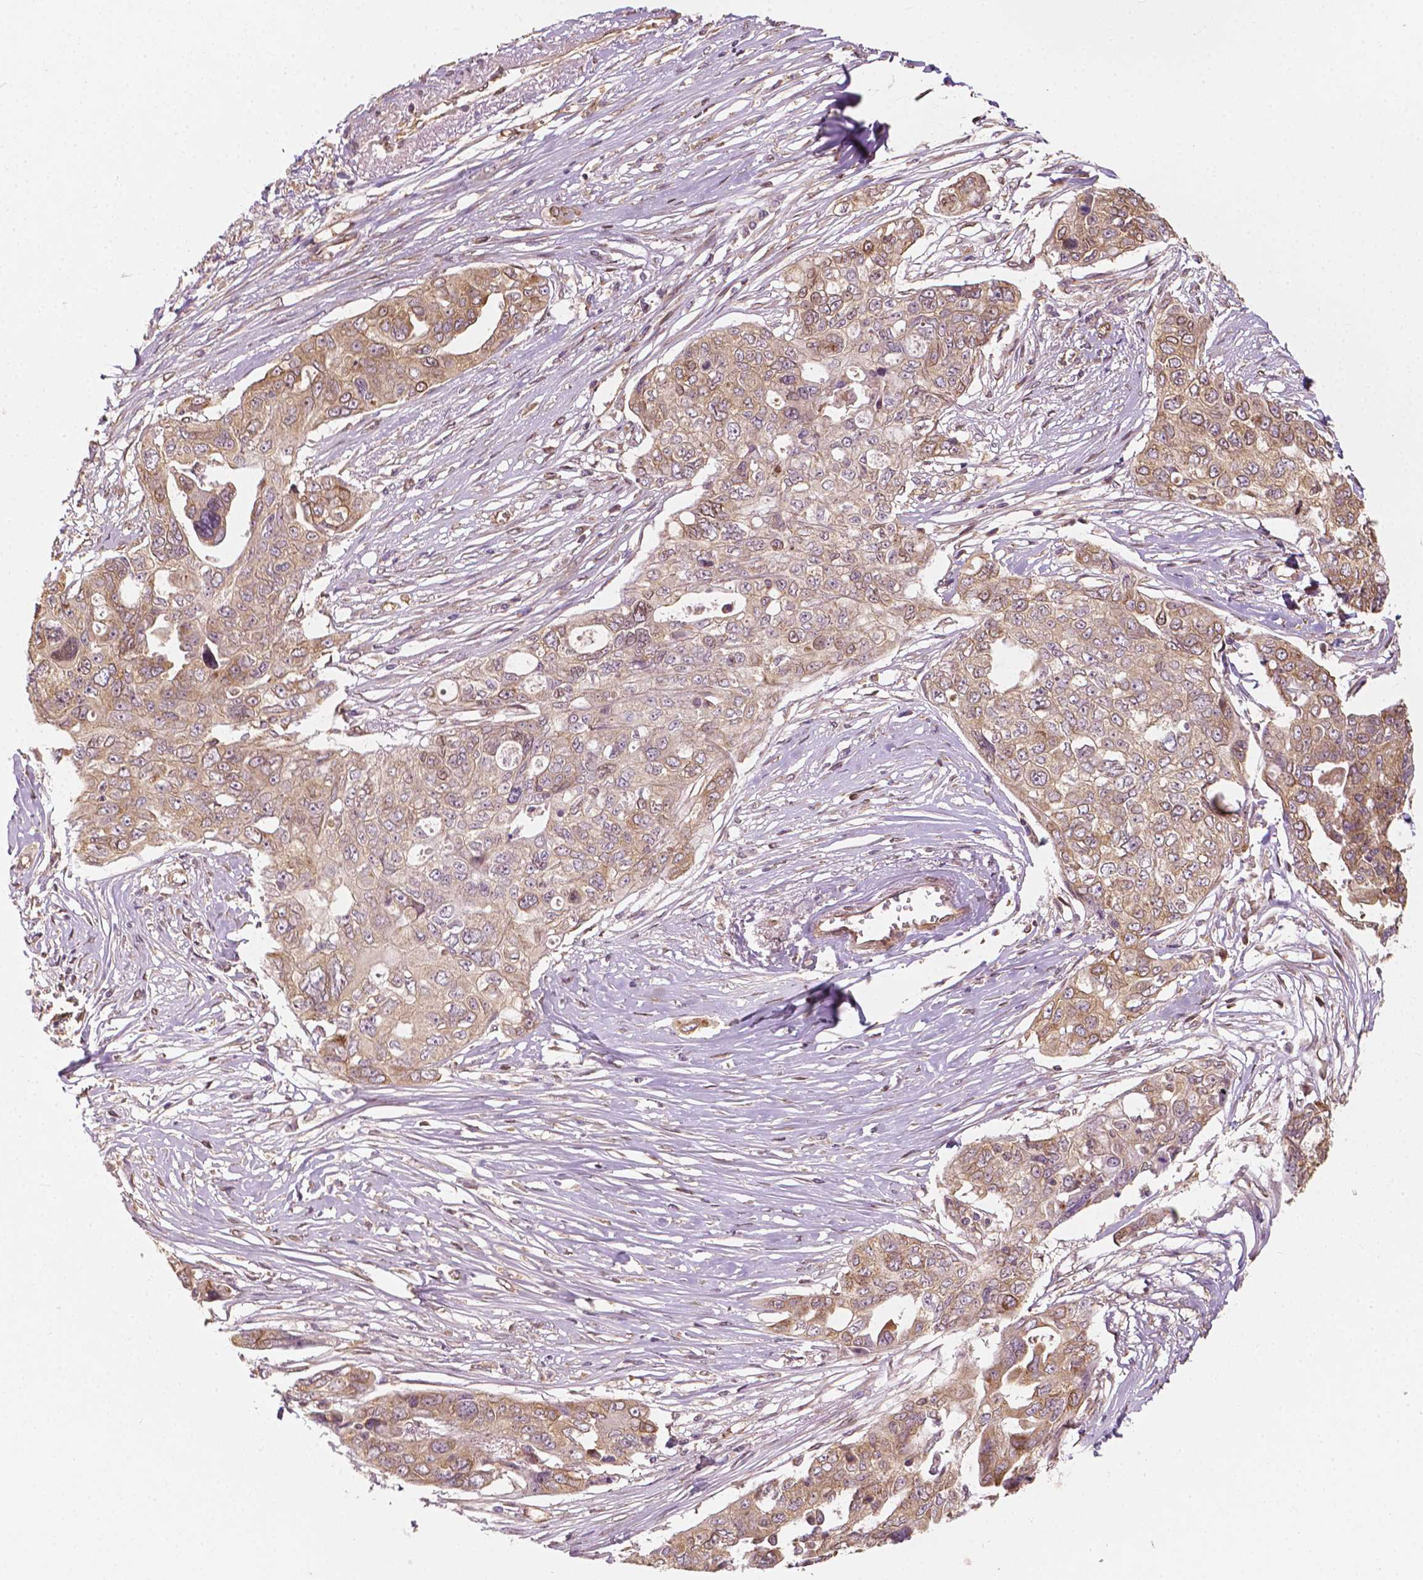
{"staining": {"intensity": "moderate", "quantity": ">75%", "location": "cytoplasmic/membranous"}, "tissue": "ovarian cancer", "cell_type": "Tumor cells", "image_type": "cancer", "snomed": [{"axis": "morphology", "description": "Carcinoma, endometroid"}, {"axis": "topography", "description": "Ovary"}], "caption": "The photomicrograph reveals staining of ovarian cancer (endometroid carcinoma), revealing moderate cytoplasmic/membranous protein expression (brown color) within tumor cells.", "gene": "G3BP1", "patient": {"sex": "female", "age": 70}}